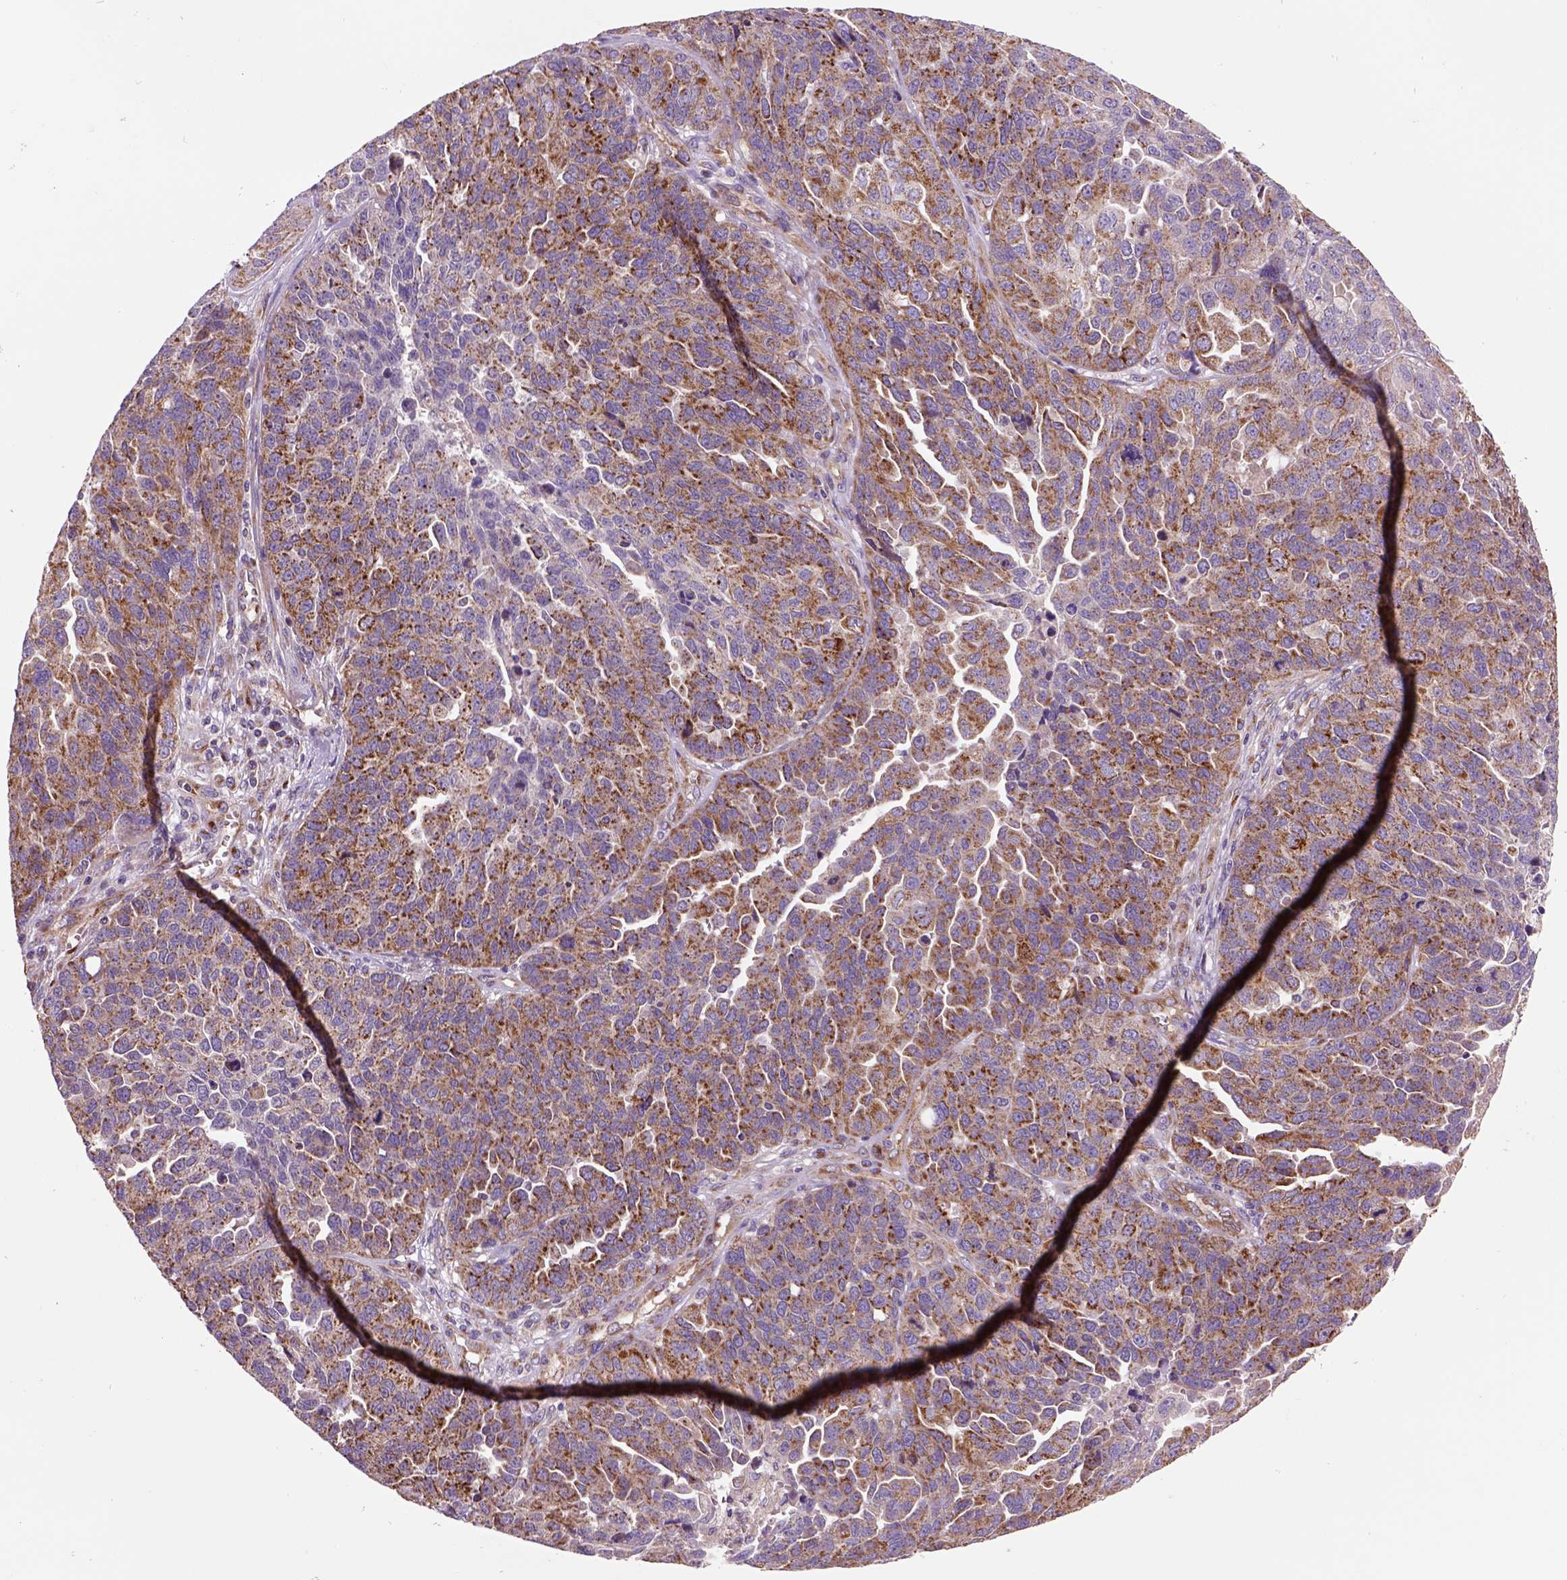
{"staining": {"intensity": "moderate", "quantity": "25%-75%", "location": "cytoplasmic/membranous"}, "tissue": "ovarian cancer", "cell_type": "Tumor cells", "image_type": "cancer", "snomed": [{"axis": "morphology", "description": "Cystadenocarcinoma, serous, NOS"}, {"axis": "topography", "description": "Ovary"}], "caption": "A micrograph of ovarian serous cystadenocarcinoma stained for a protein exhibits moderate cytoplasmic/membranous brown staining in tumor cells.", "gene": "WARS2", "patient": {"sex": "female", "age": 87}}